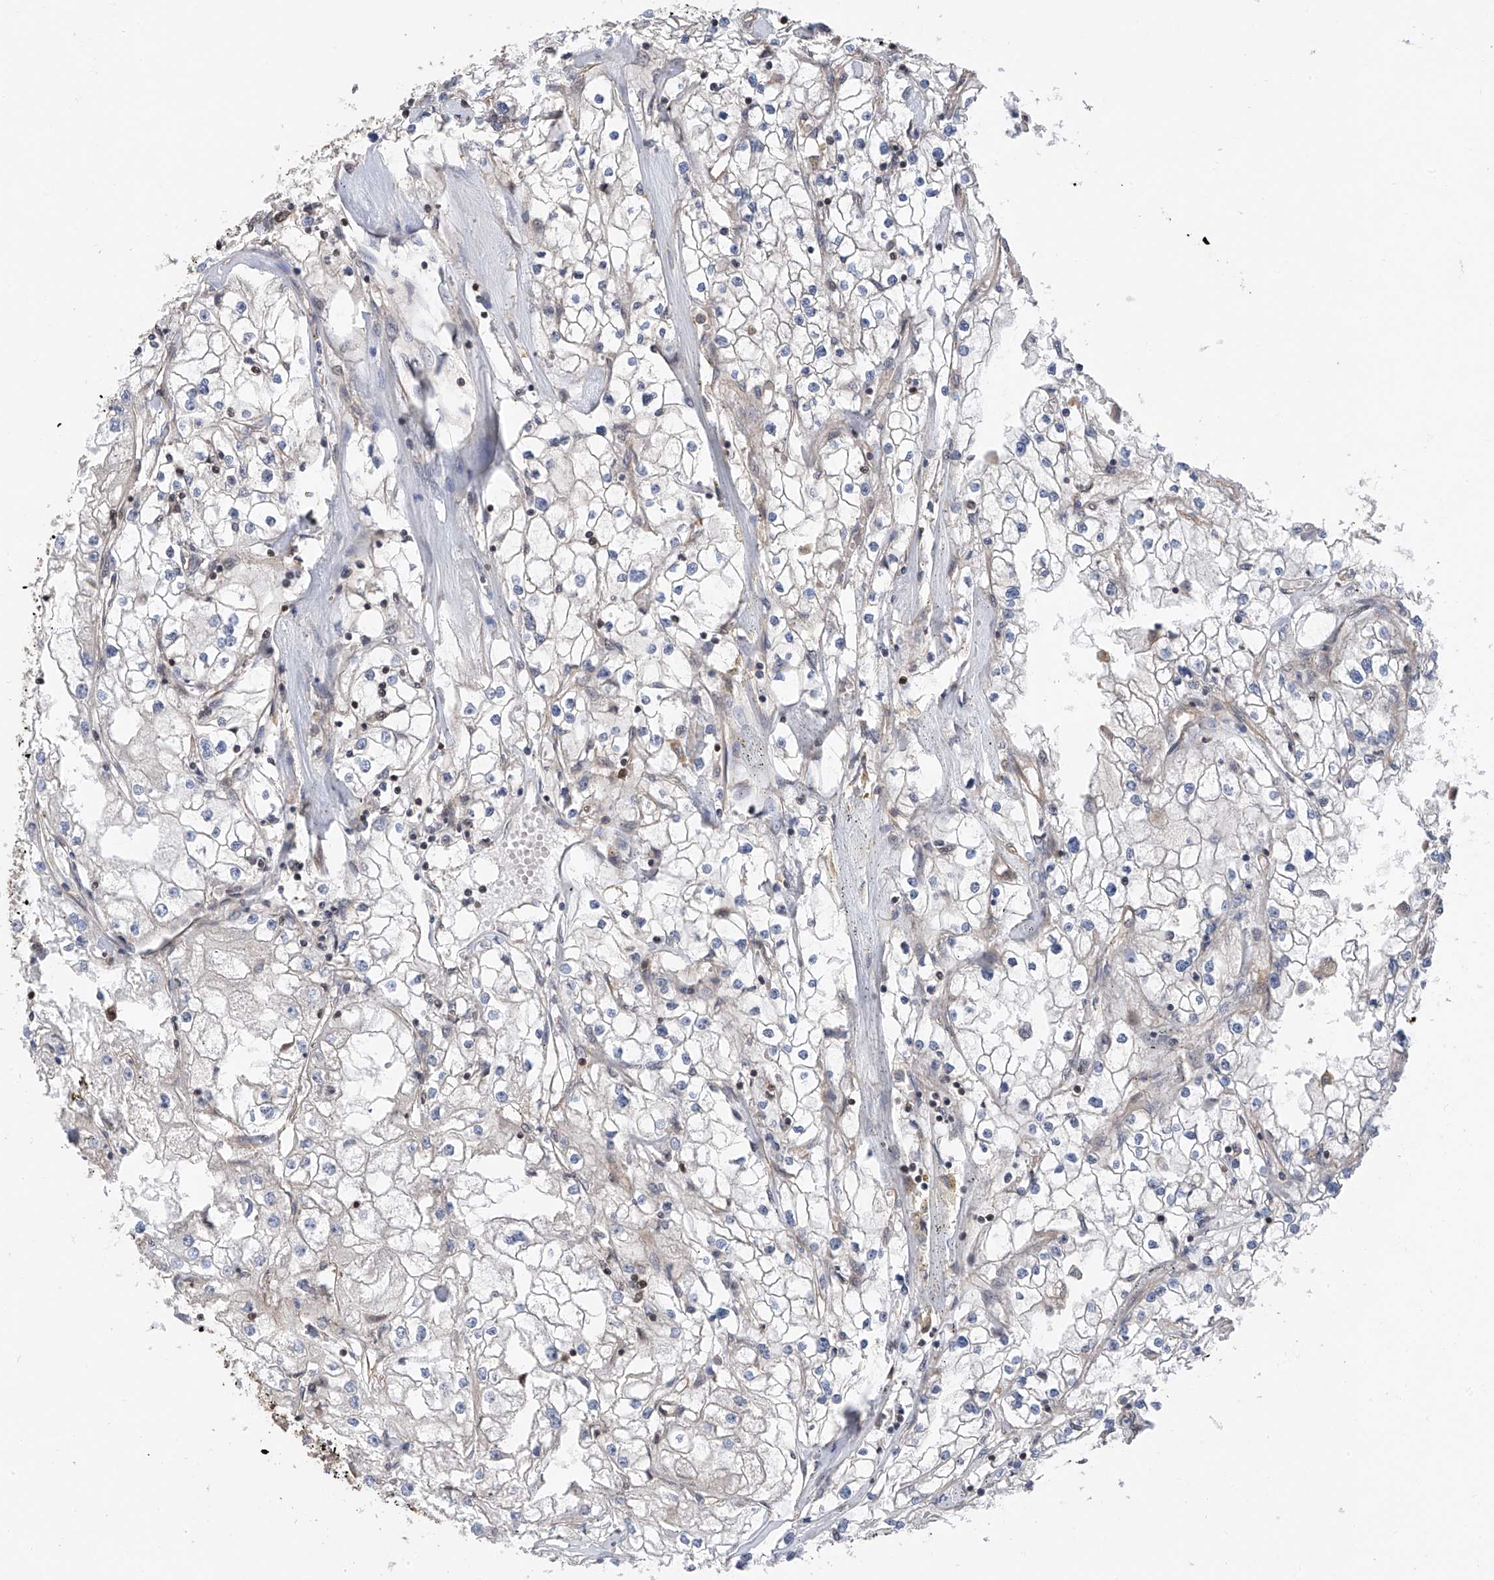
{"staining": {"intensity": "negative", "quantity": "none", "location": "none"}, "tissue": "renal cancer", "cell_type": "Tumor cells", "image_type": "cancer", "snomed": [{"axis": "morphology", "description": "Adenocarcinoma, NOS"}, {"axis": "topography", "description": "Kidney"}], "caption": "Tumor cells are negative for protein expression in human adenocarcinoma (renal).", "gene": "DNAJC9", "patient": {"sex": "male", "age": 56}}